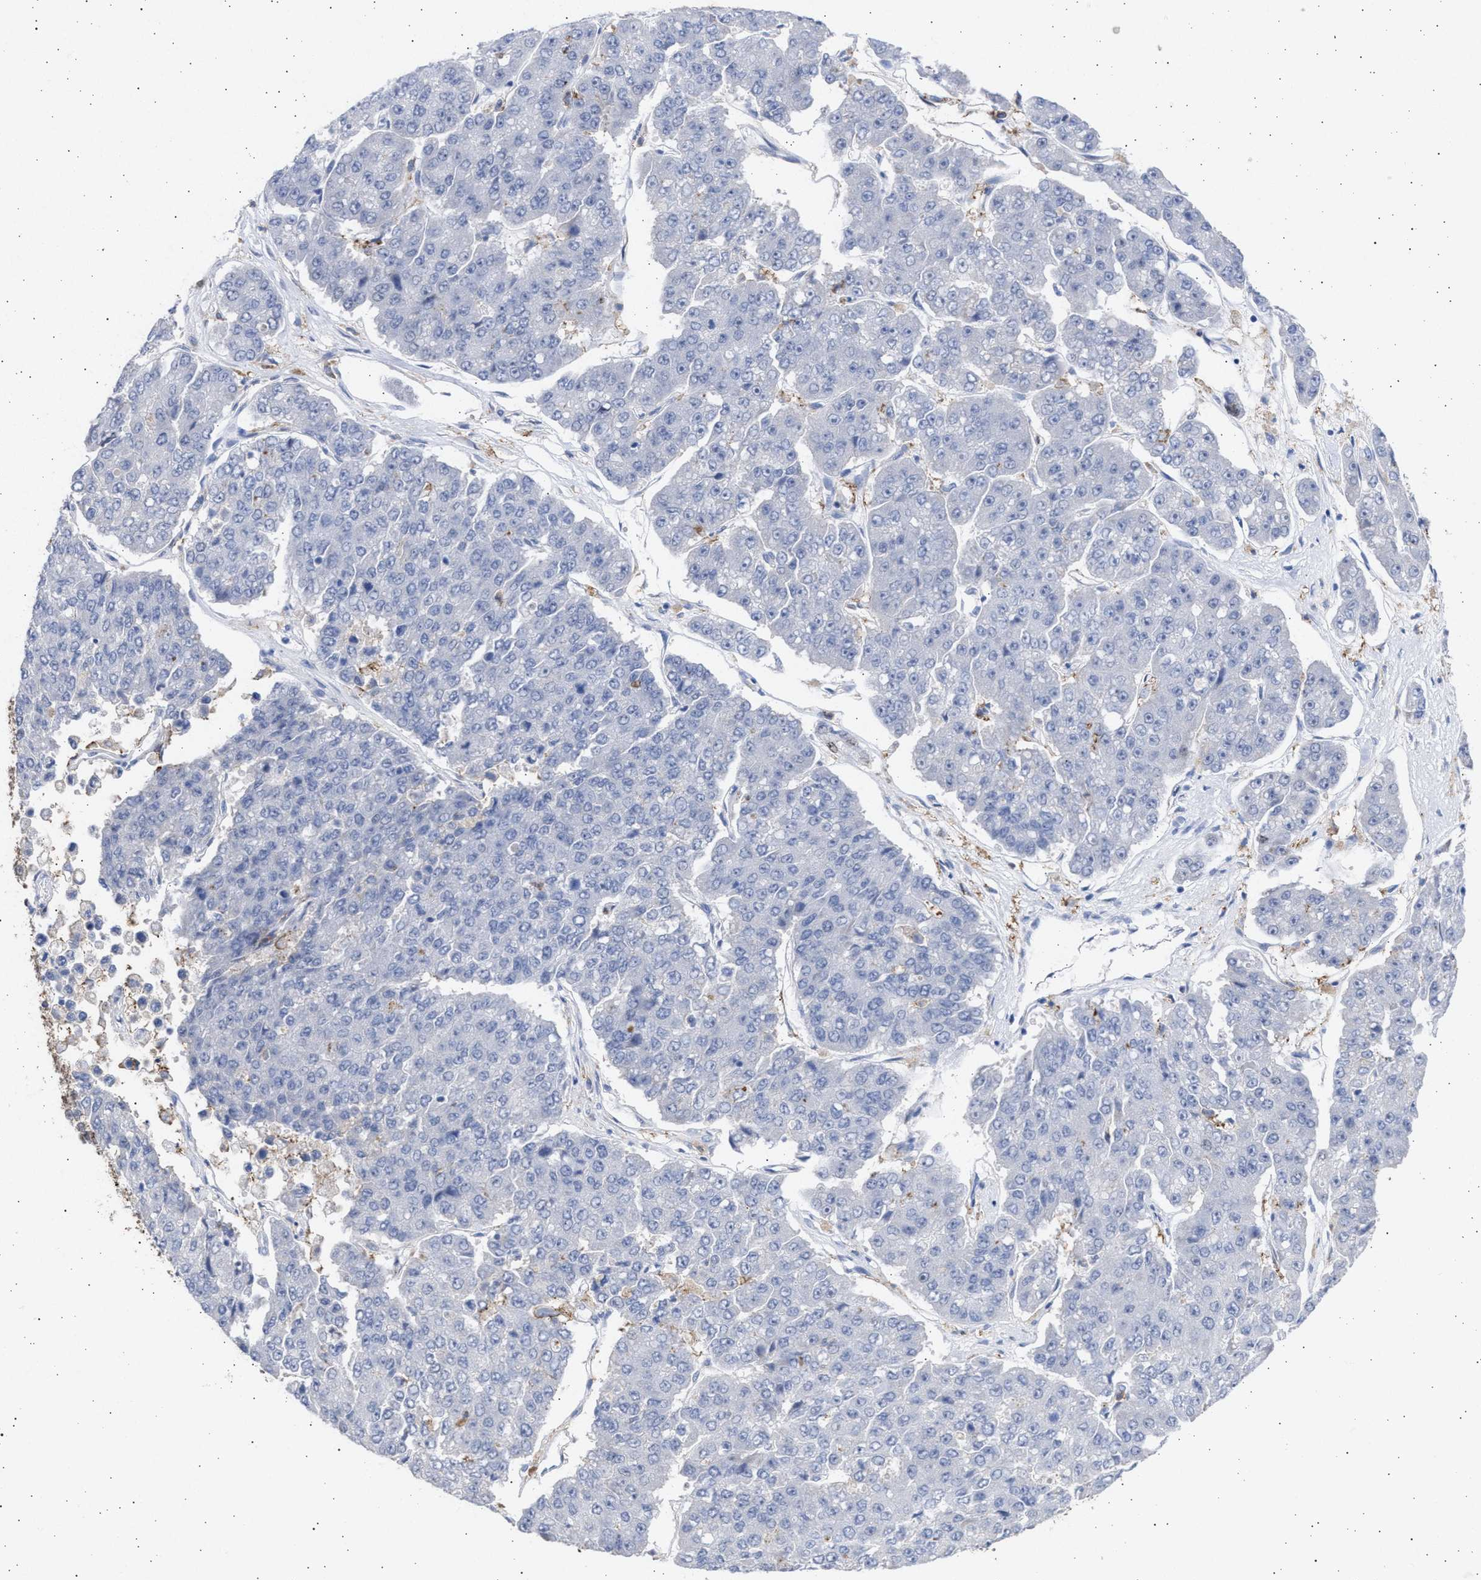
{"staining": {"intensity": "negative", "quantity": "none", "location": "none"}, "tissue": "pancreatic cancer", "cell_type": "Tumor cells", "image_type": "cancer", "snomed": [{"axis": "morphology", "description": "Adenocarcinoma, NOS"}, {"axis": "topography", "description": "Pancreas"}], "caption": "High magnification brightfield microscopy of adenocarcinoma (pancreatic) stained with DAB (brown) and counterstained with hematoxylin (blue): tumor cells show no significant staining.", "gene": "FCER1A", "patient": {"sex": "male", "age": 50}}